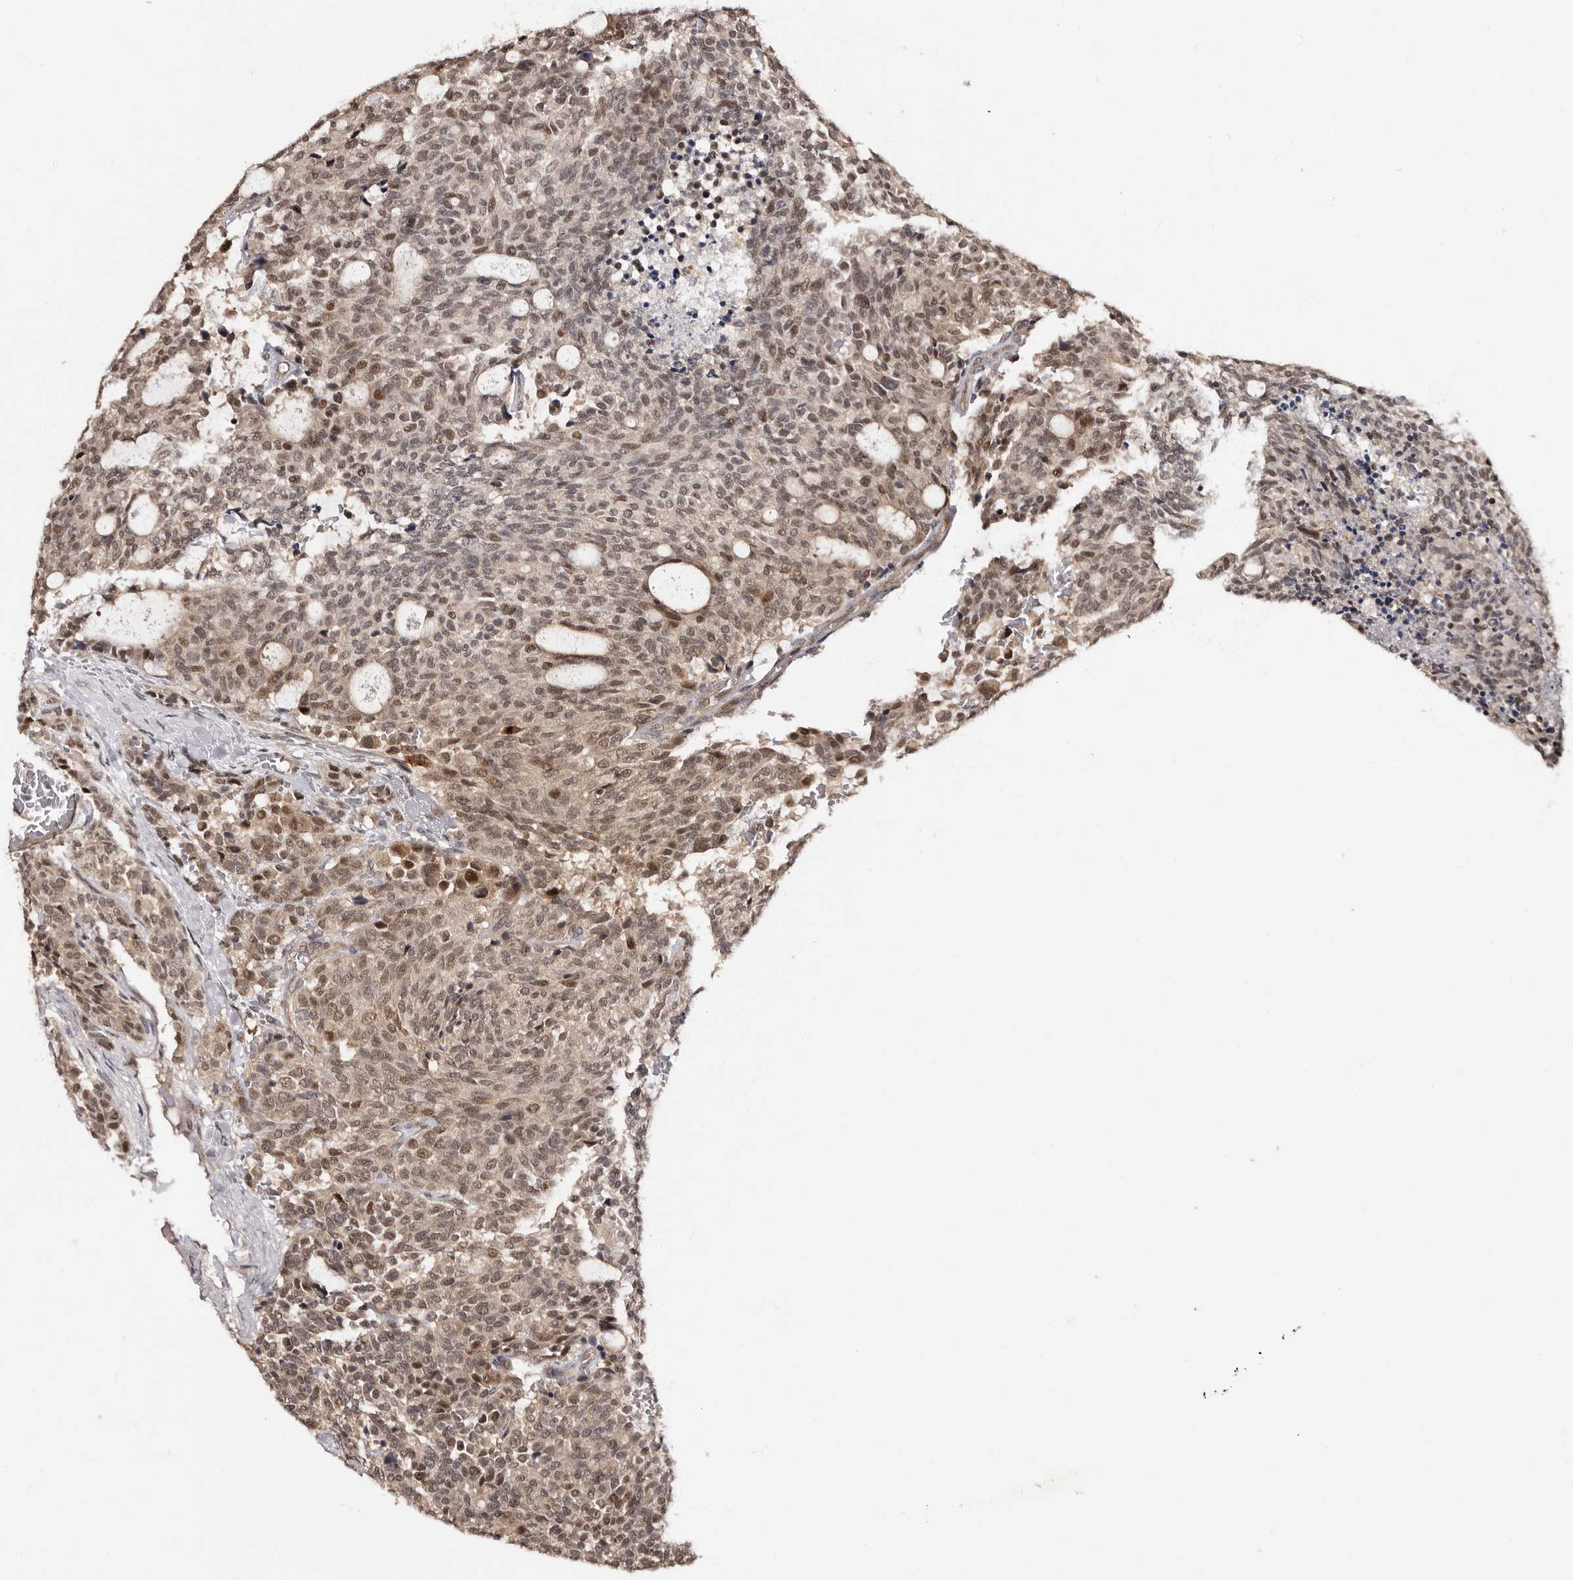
{"staining": {"intensity": "moderate", "quantity": ">75%", "location": "cytoplasmic/membranous,nuclear"}, "tissue": "carcinoid", "cell_type": "Tumor cells", "image_type": "cancer", "snomed": [{"axis": "morphology", "description": "Carcinoid, malignant, NOS"}, {"axis": "topography", "description": "Pancreas"}], "caption": "Carcinoid stained with a protein marker displays moderate staining in tumor cells.", "gene": "TBC1D22B", "patient": {"sex": "female", "age": 54}}